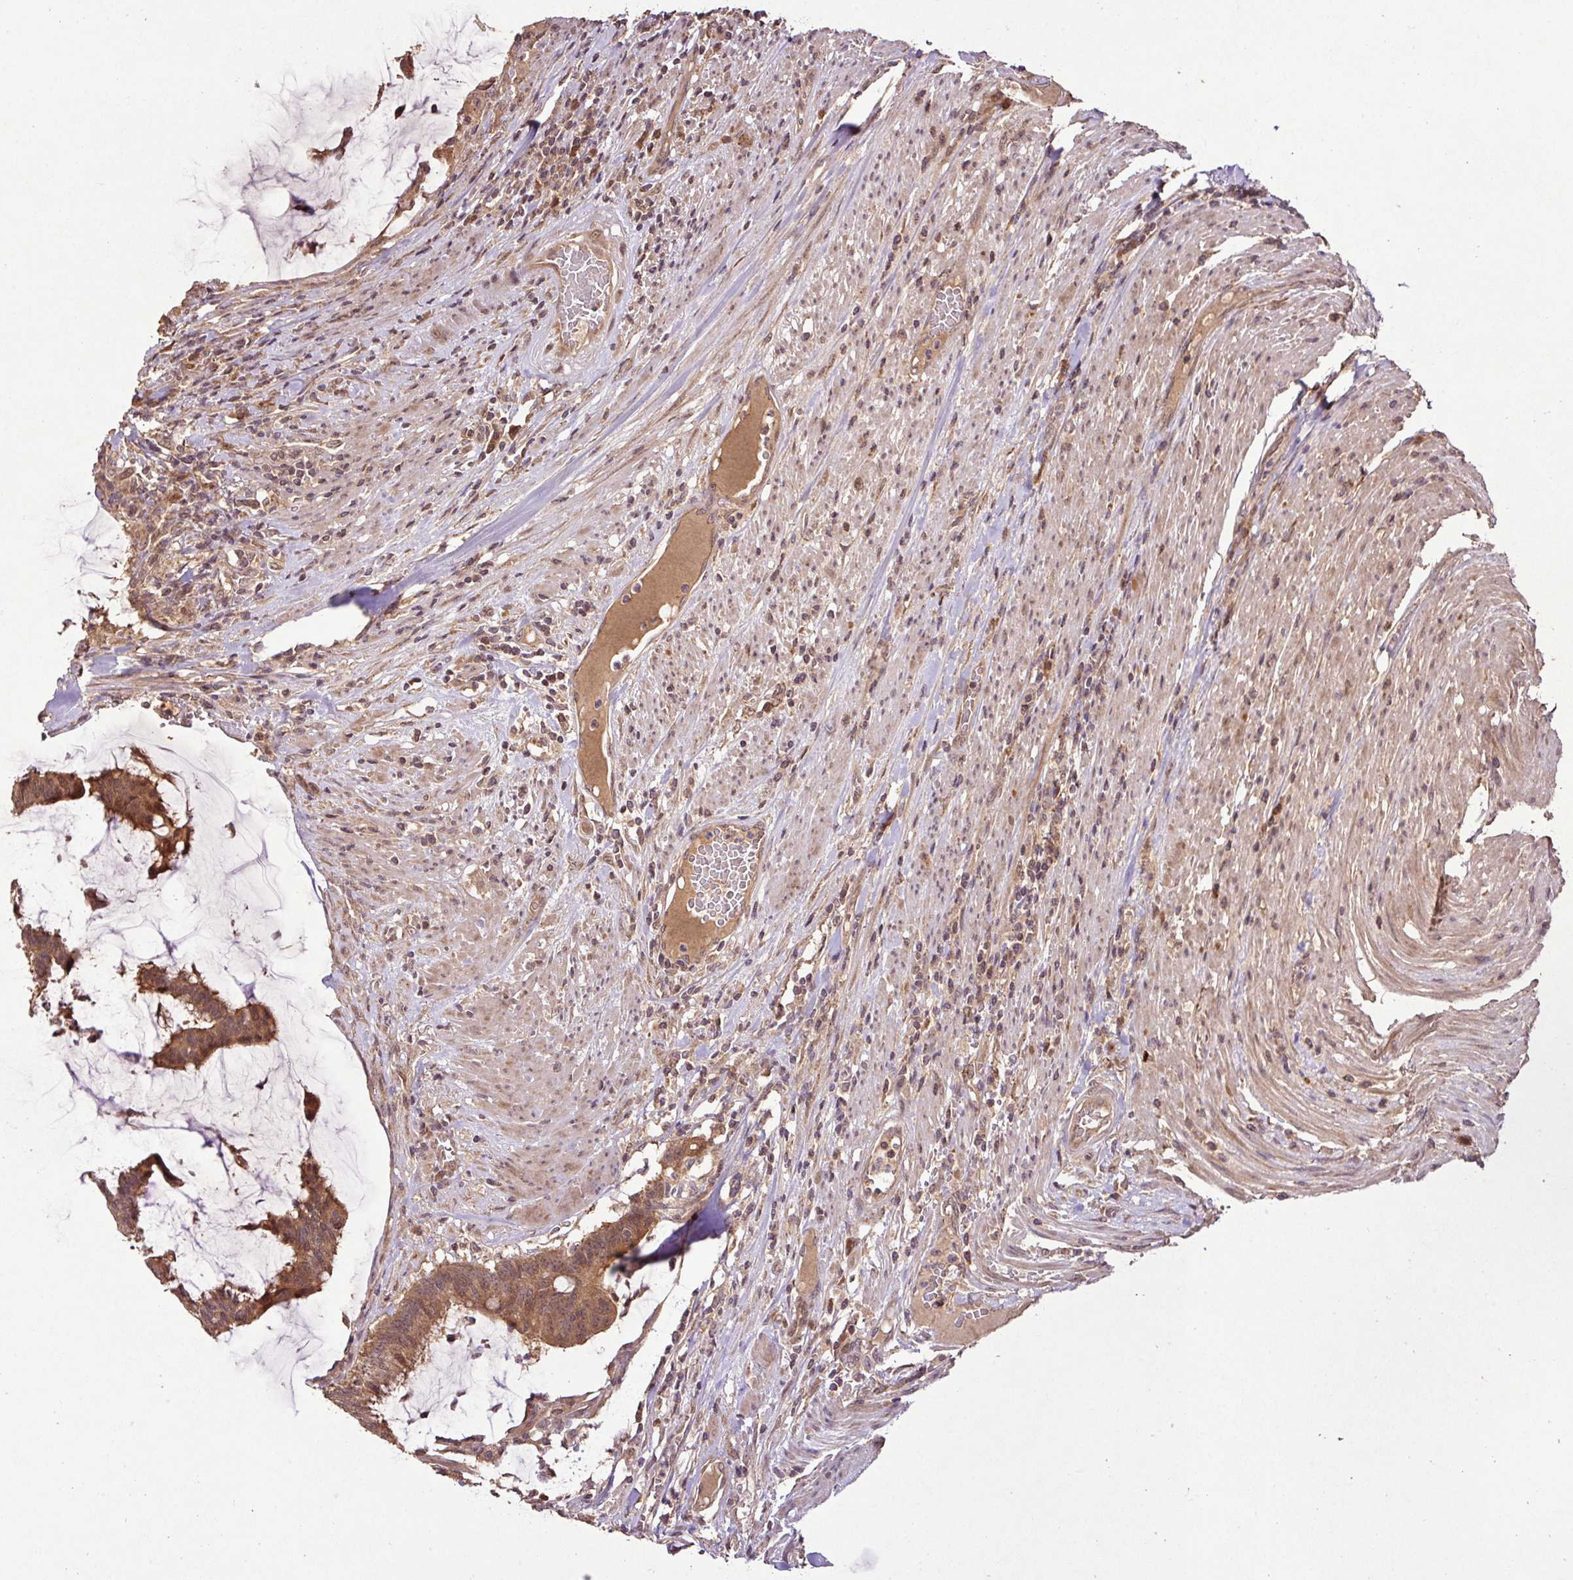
{"staining": {"intensity": "moderate", "quantity": ">75%", "location": "cytoplasmic/membranous,nuclear"}, "tissue": "colorectal cancer", "cell_type": "Tumor cells", "image_type": "cancer", "snomed": [{"axis": "morphology", "description": "Adenocarcinoma, NOS"}, {"axis": "topography", "description": "Rectum"}], "caption": "Colorectal adenocarcinoma stained for a protein (brown) displays moderate cytoplasmic/membranous and nuclear positive positivity in approximately >75% of tumor cells.", "gene": "FAIM", "patient": {"sex": "female", "age": 77}}